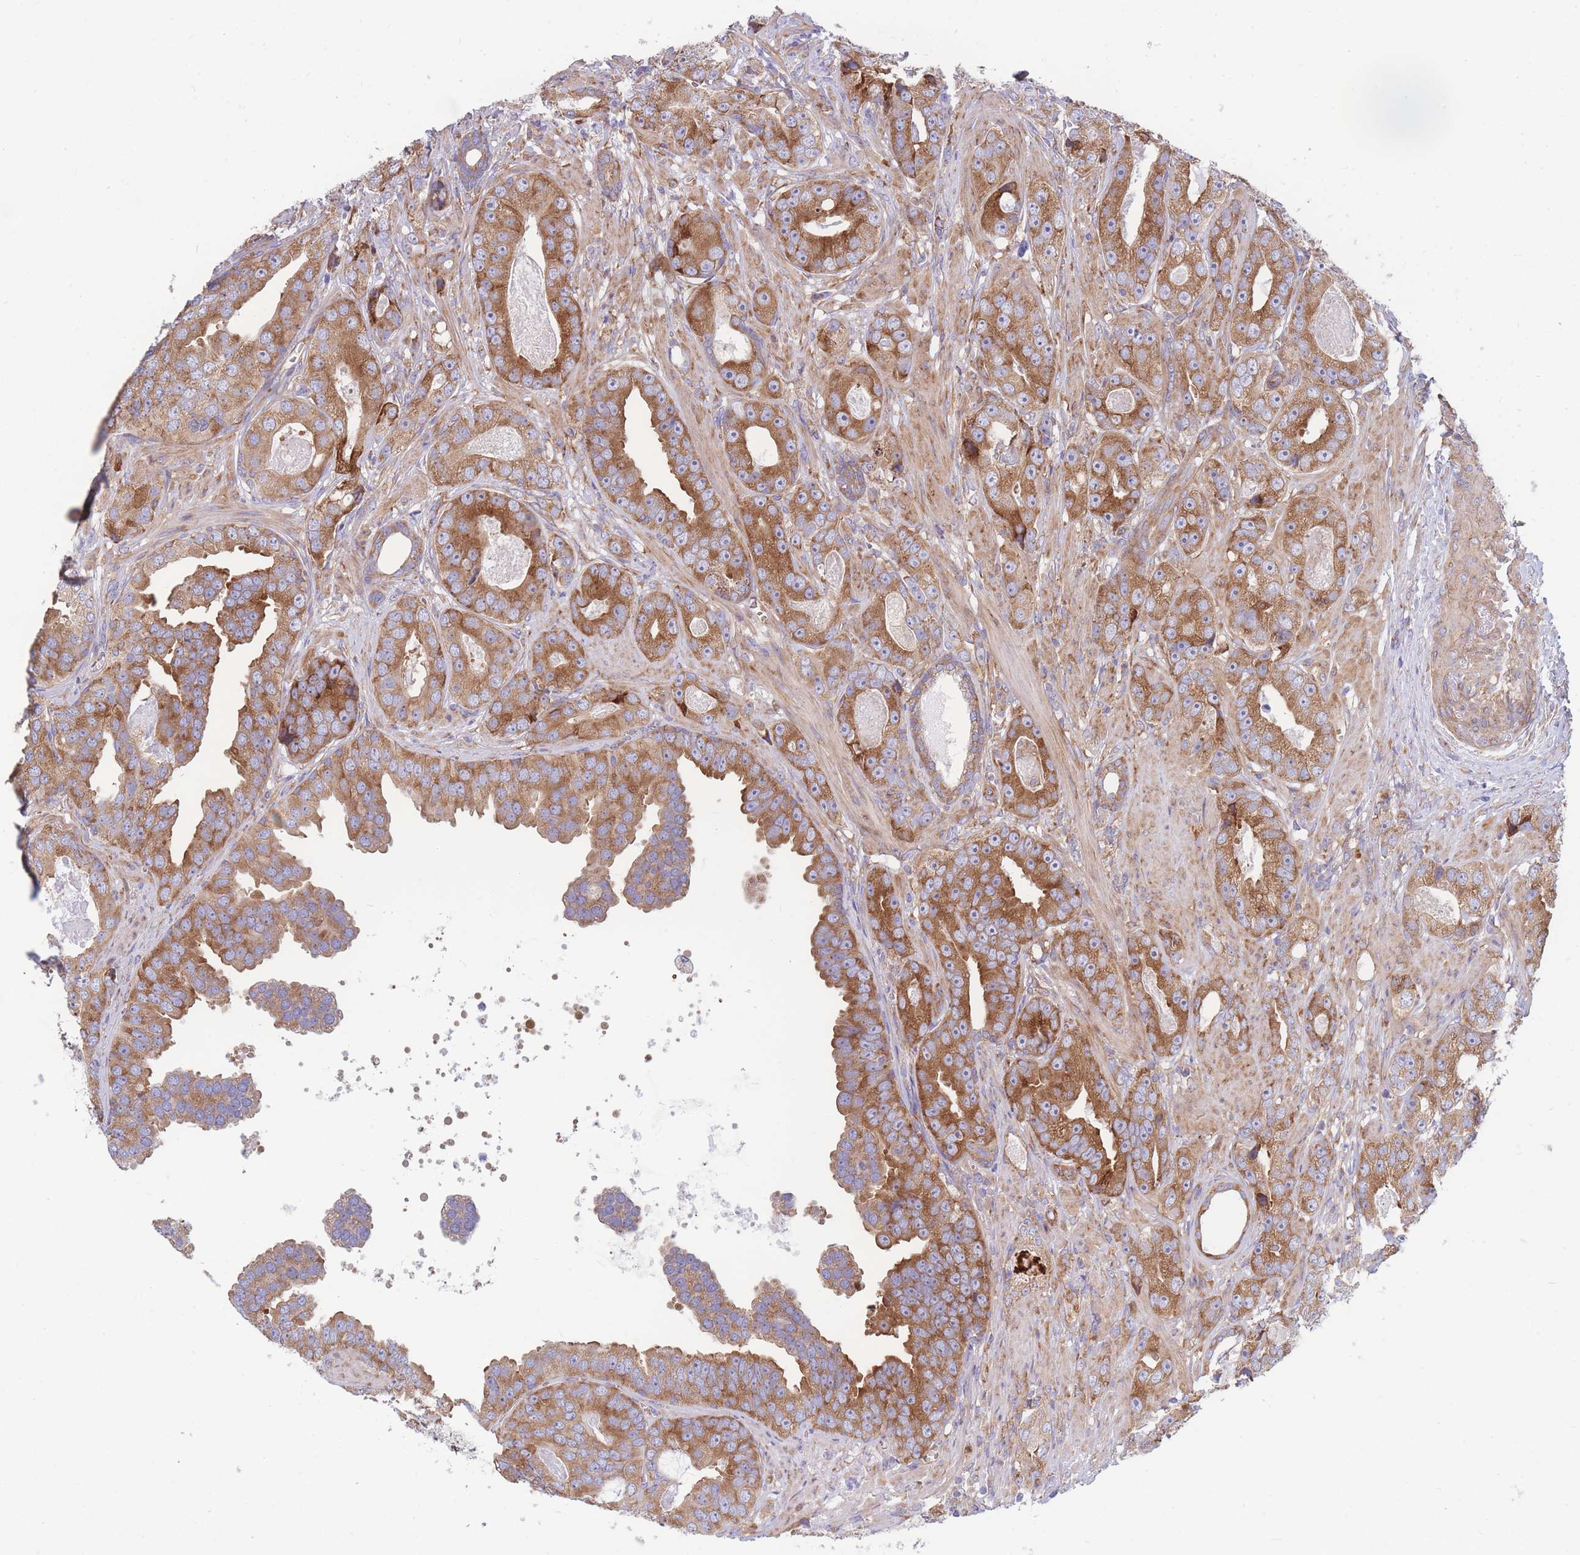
{"staining": {"intensity": "moderate", "quantity": ">75%", "location": "cytoplasmic/membranous"}, "tissue": "prostate cancer", "cell_type": "Tumor cells", "image_type": "cancer", "snomed": [{"axis": "morphology", "description": "Adenocarcinoma, High grade"}, {"axis": "topography", "description": "Prostate"}], "caption": "Prostate cancer (high-grade adenocarcinoma) stained for a protein shows moderate cytoplasmic/membranous positivity in tumor cells.", "gene": "RPL8", "patient": {"sex": "male", "age": 71}}